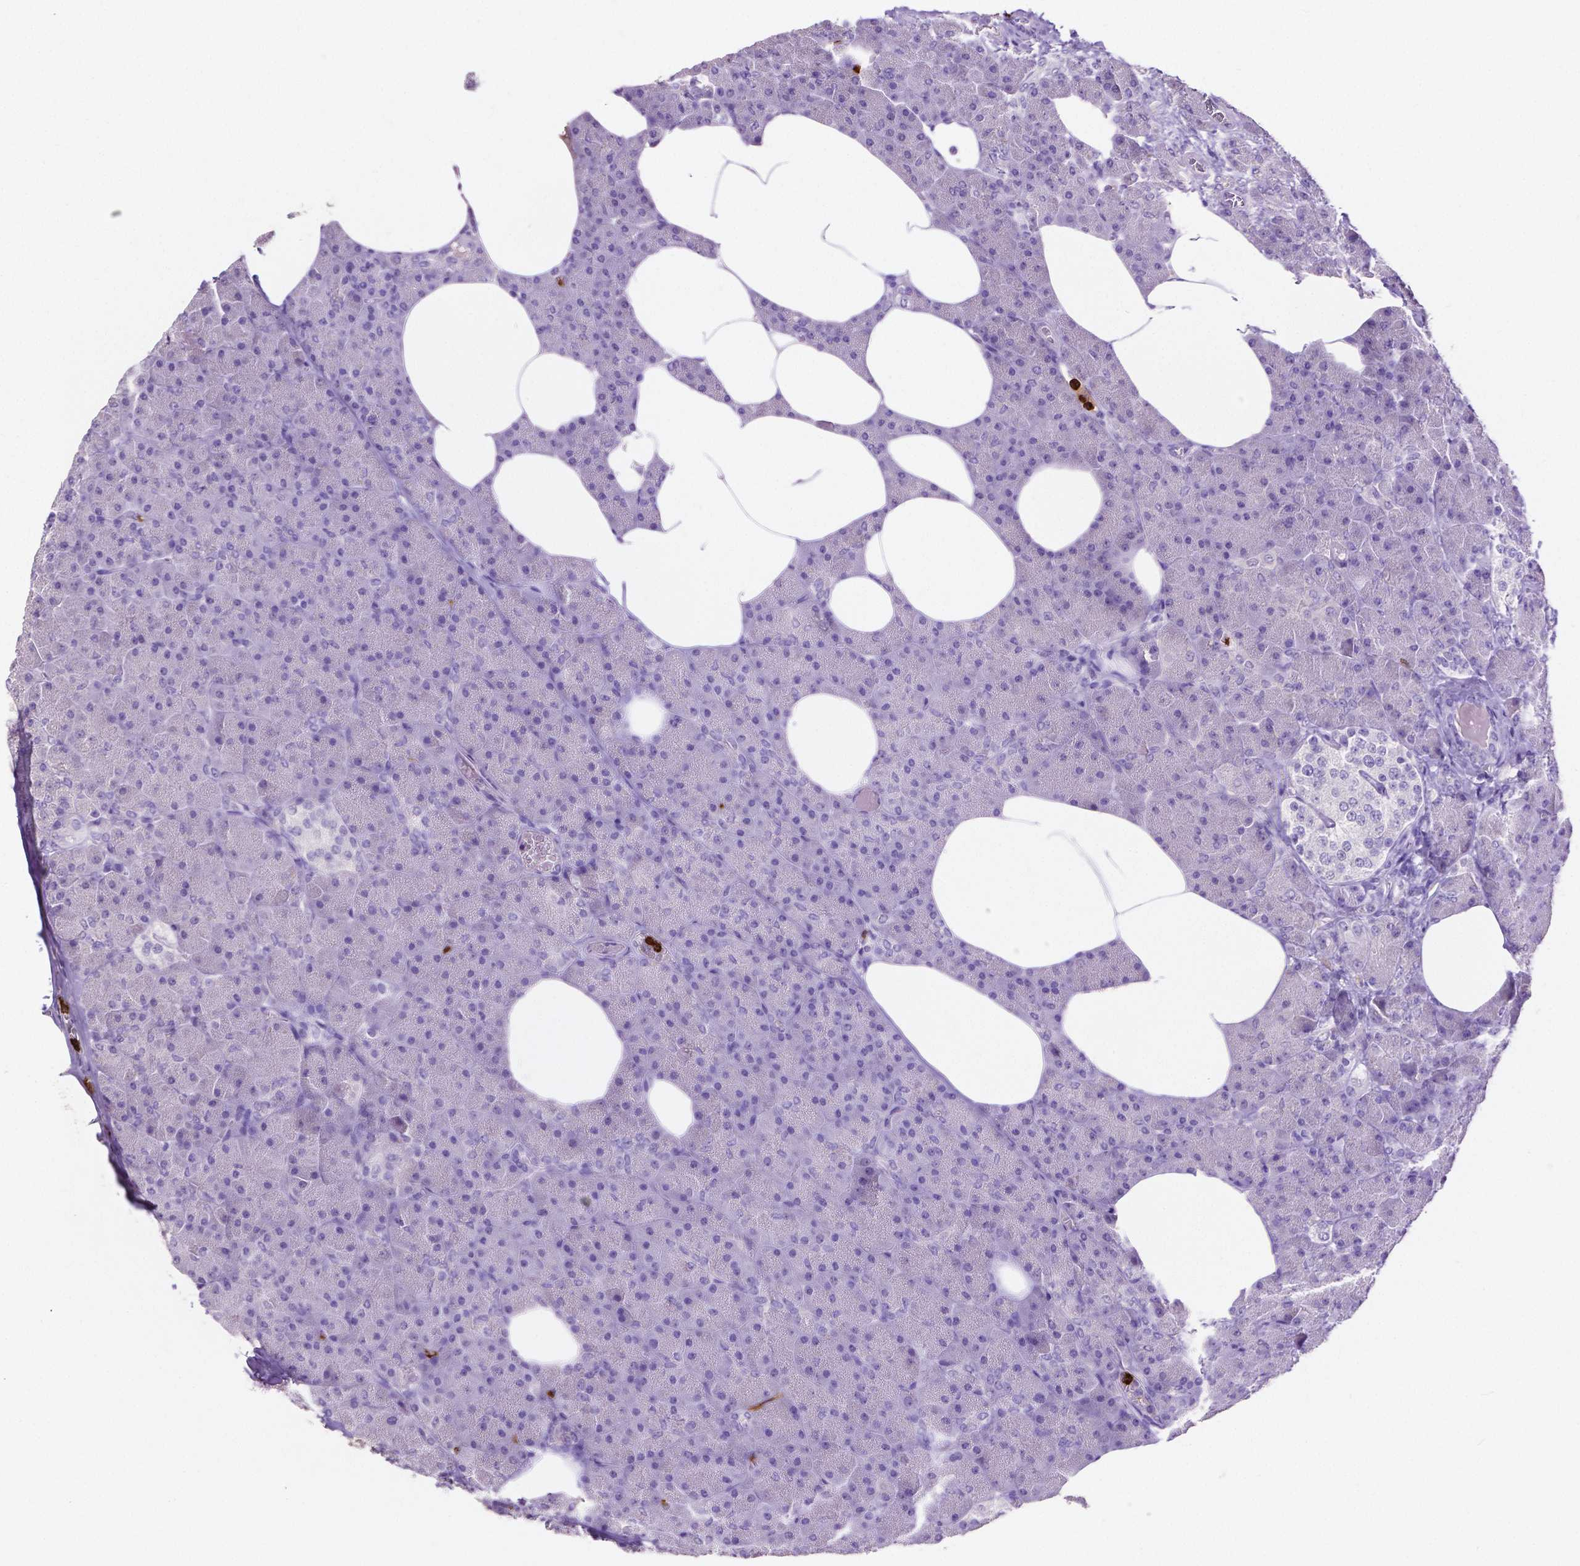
{"staining": {"intensity": "negative", "quantity": "none", "location": "none"}, "tissue": "pancreas", "cell_type": "Exocrine glandular cells", "image_type": "normal", "snomed": [{"axis": "morphology", "description": "Normal tissue, NOS"}, {"axis": "topography", "description": "Pancreas"}], "caption": "An IHC image of normal pancreas is shown. There is no staining in exocrine glandular cells of pancreas.", "gene": "MMP9", "patient": {"sex": "female", "age": 45}}